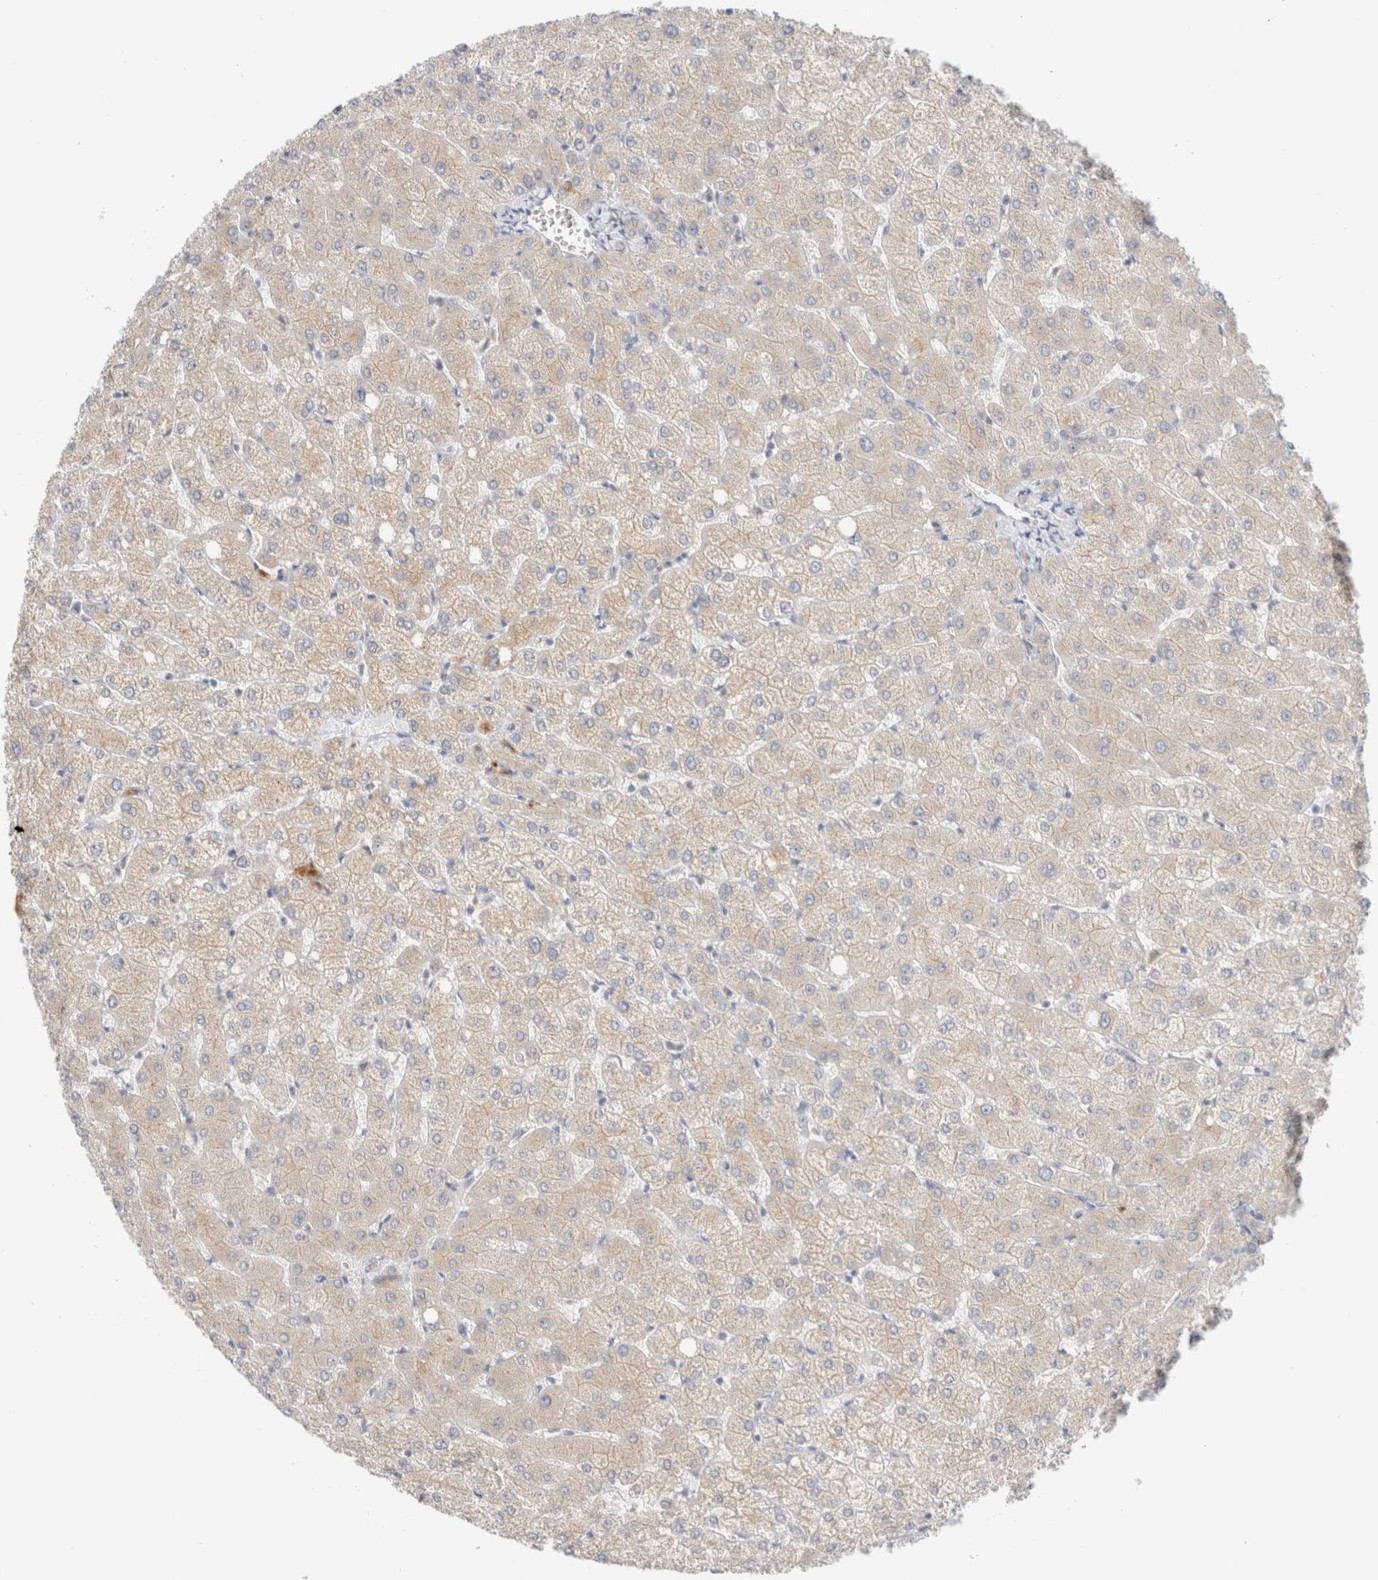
{"staining": {"intensity": "negative", "quantity": "none", "location": "none"}, "tissue": "liver", "cell_type": "Cholangiocytes", "image_type": "normal", "snomed": [{"axis": "morphology", "description": "Normal tissue, NOS"}, {"axis": "topography", "description": "Liver"}], "caption": "Immunohistochemistry (IHC) of benign human liver reveals no positivity in cholangiocytes.", "gene": "SDR16C5", "patient": {"sex": "female", "age": 54}}